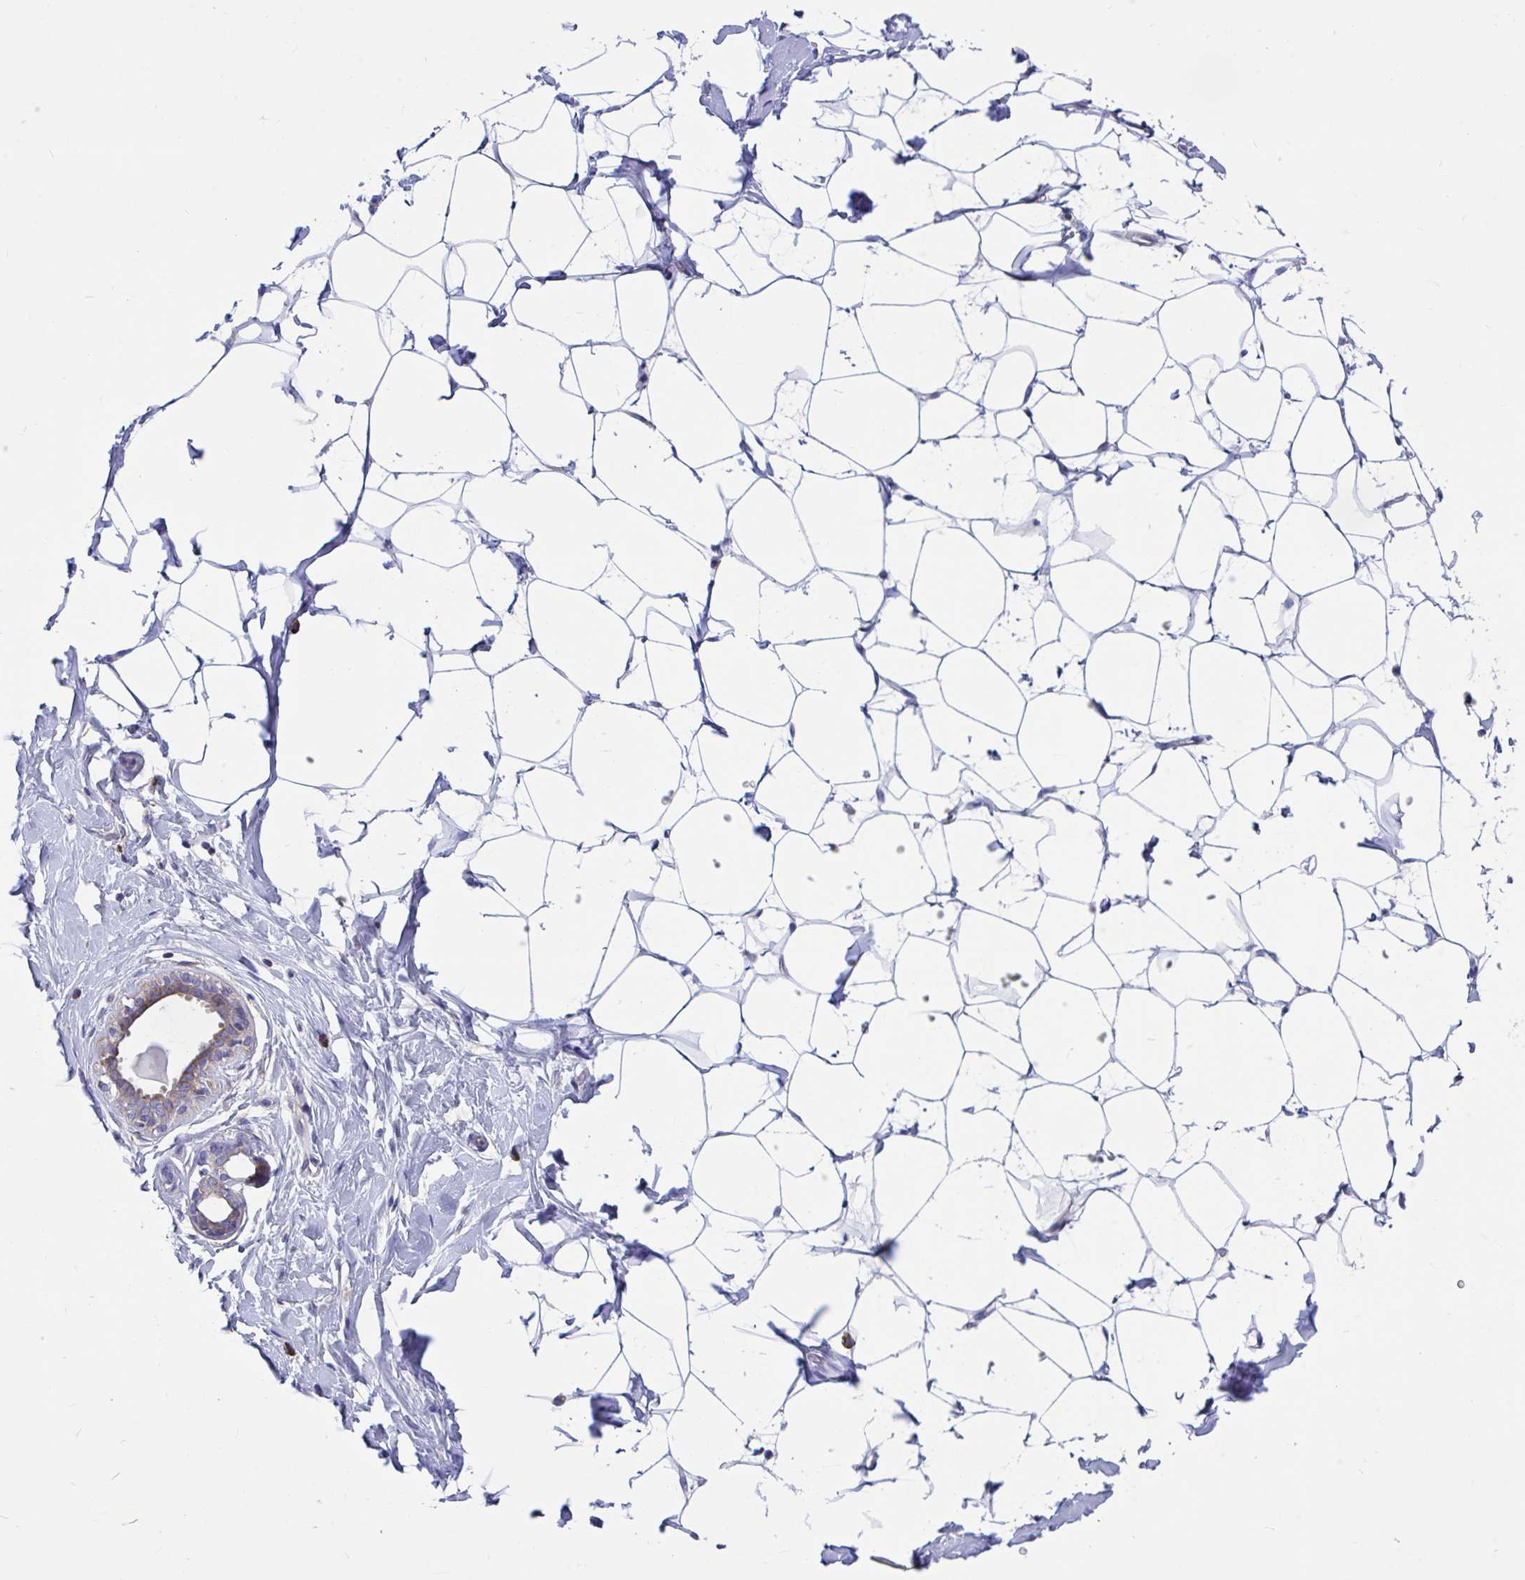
{"staining": {"intensity": "negative", "quantity": "none", "location": "none"}, "tissue": "breast", "cell_type": "Adipocytes", "image_type": "normal", "snomed": [{"axis": "morphology", "description": "Normal tissue, NOS"}, {"axis": "topography", "description": "Breast"}], "caption": "Adipocytes show no significant protein positivity in normal breast. (DAB (3,3'-diaminobenzidine) IHC visualized using brightfield microscopy, high magnification).", "gene": "WBP1", "patient": {"sex": "female", "age": 27}}